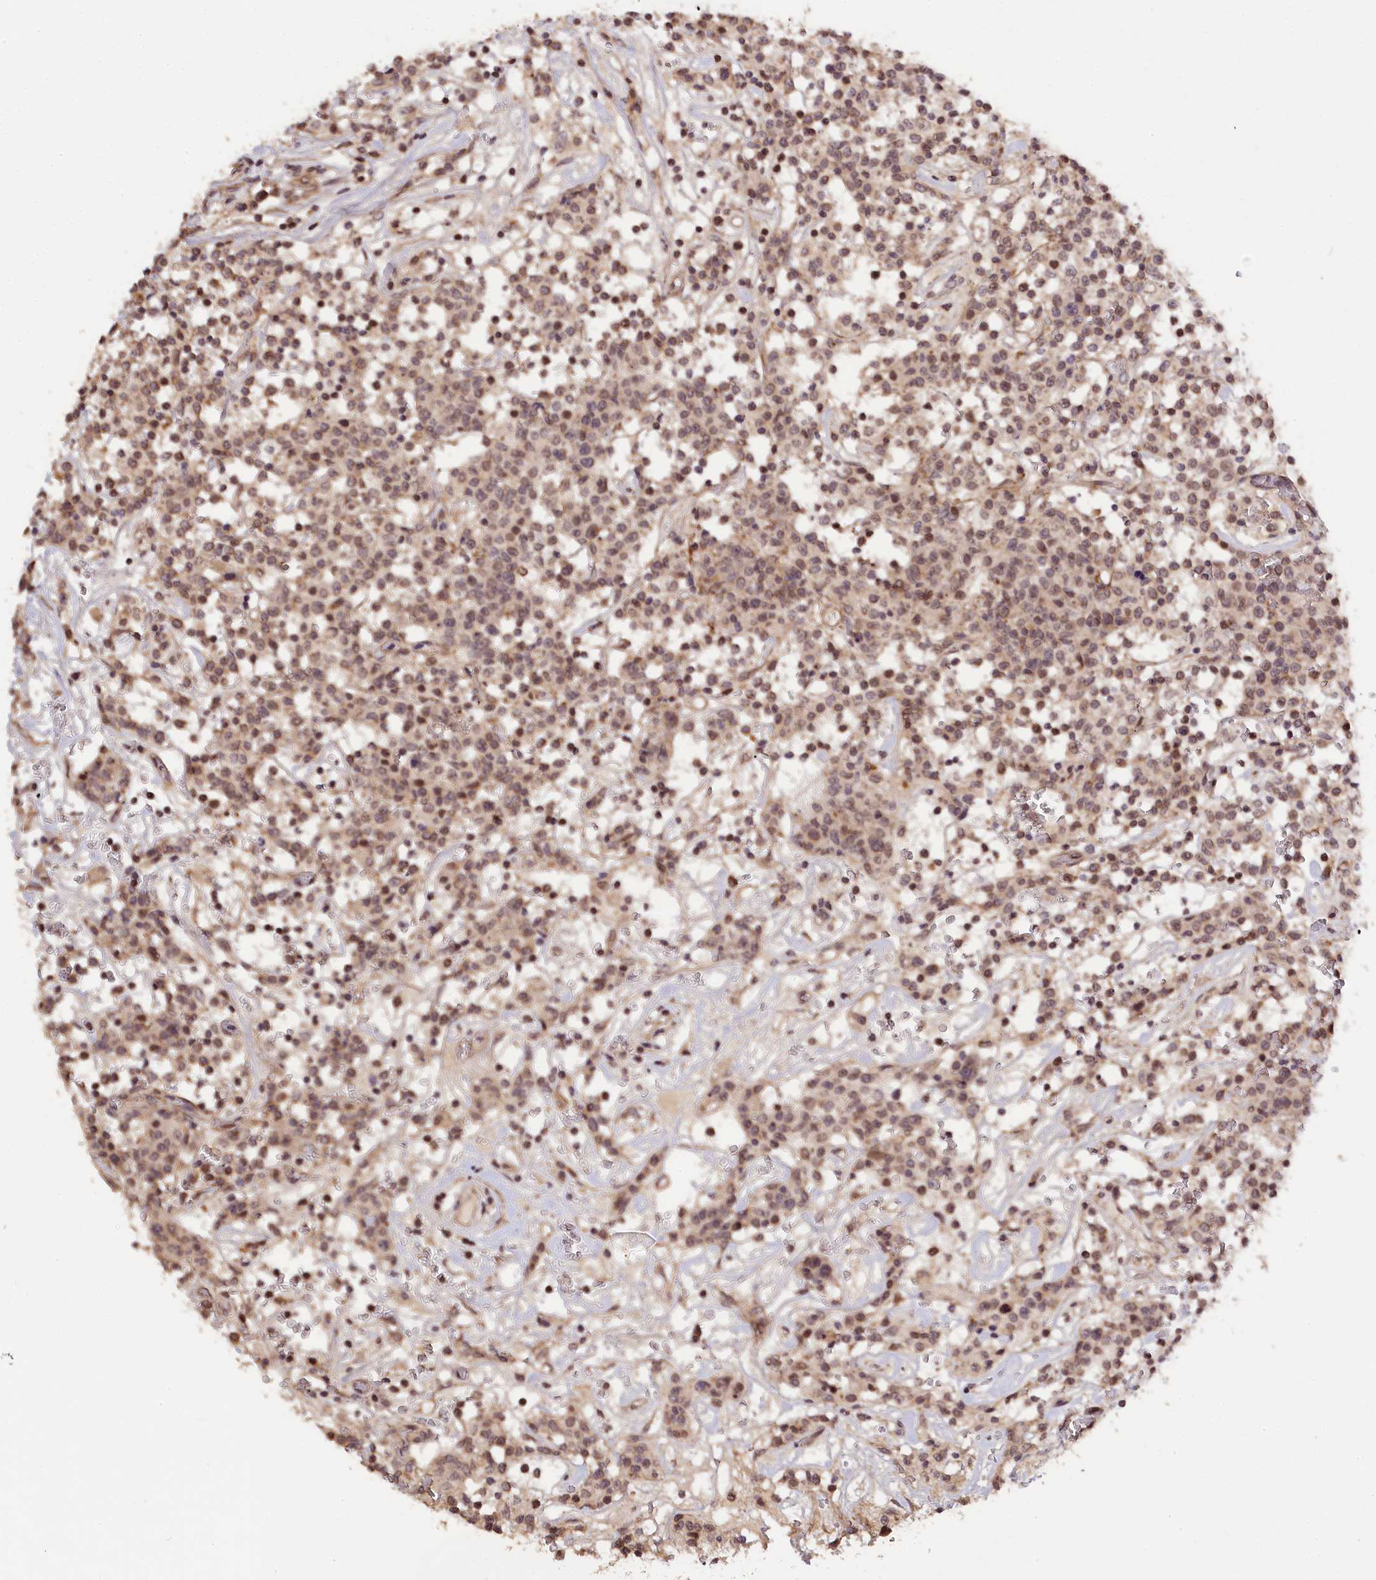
{"staining": {"intensity": "weak", "quantity": ">75%", "location": "nuclear"}, "tissue": "lymphoma", "cell_type": "Tumor cells", "image_type": "cancer", "snomed": [{"axis": "morphology", "description": "Malignant lymphoma, non-Hodgkin's type, Low grade"}, {"axis": "topography", "description": "Small intestine"}], "caption": "This is a histology image of immunohistochemistry staining of lymphoma, which shows weak expression in the nuclear of tumor cells.", "gene": "ZNF480", "patient": {"sex": "female", "age": 59}}